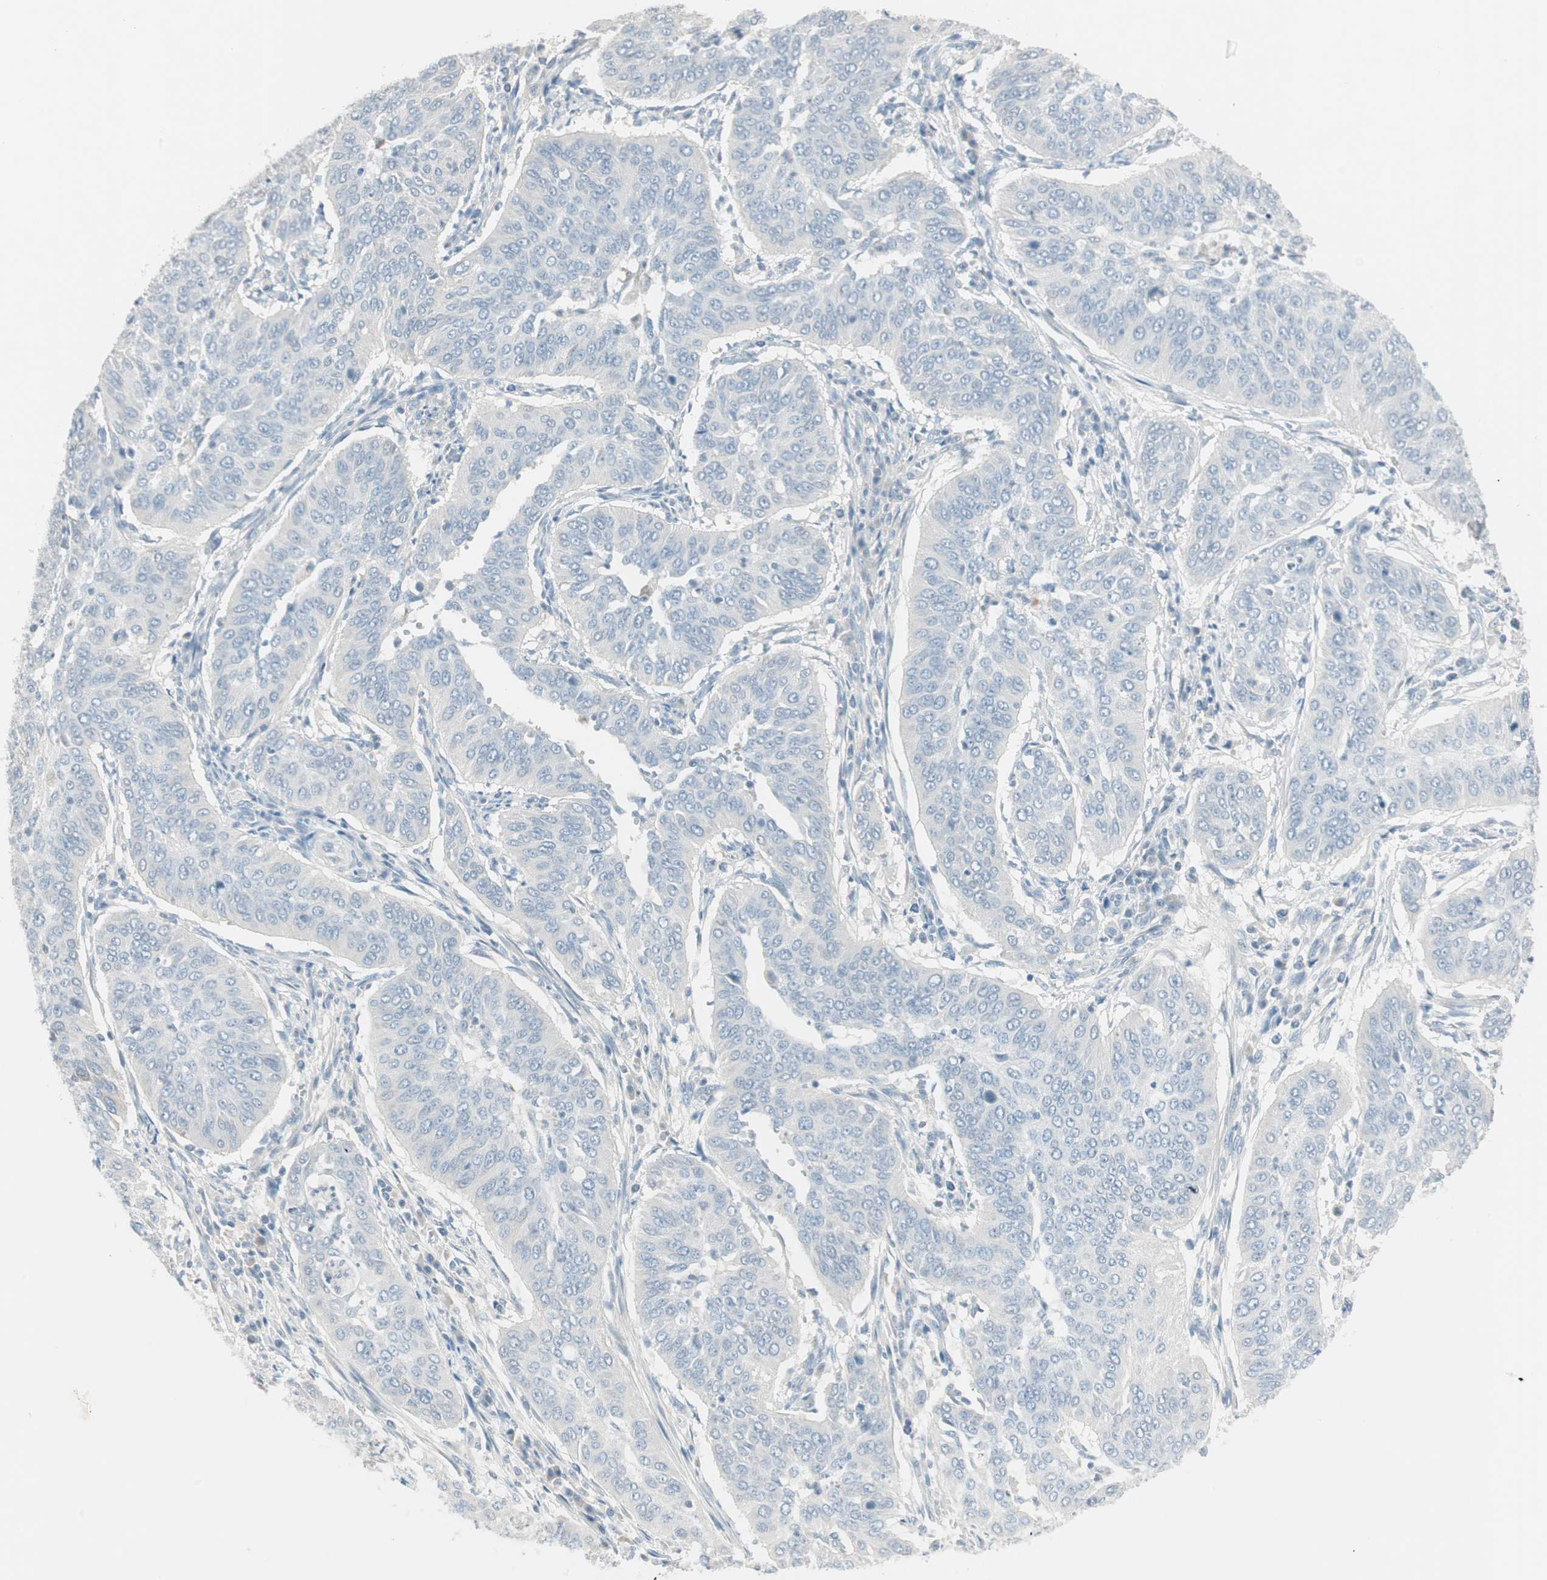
{"staining": {"intensity": "negative", "quantity": "none", "location": "none"}, "tissue": "cervical cancer", "cell_type": "Tumor cells", "image_type": "cancer", "snomed": [{"axis": "morphology", "description": "Normal tissue, NOS"}, {"axis": "morphology", "description": "Squamous cell carcinoma, NOS"}, {"axis": "topography", "description": "Cervix"}], "caption": "The image reveals no staining of tumor cells in cervical cancer.", "gene": "ITLN2", "patient": {"sex": "female", "age": 39}}